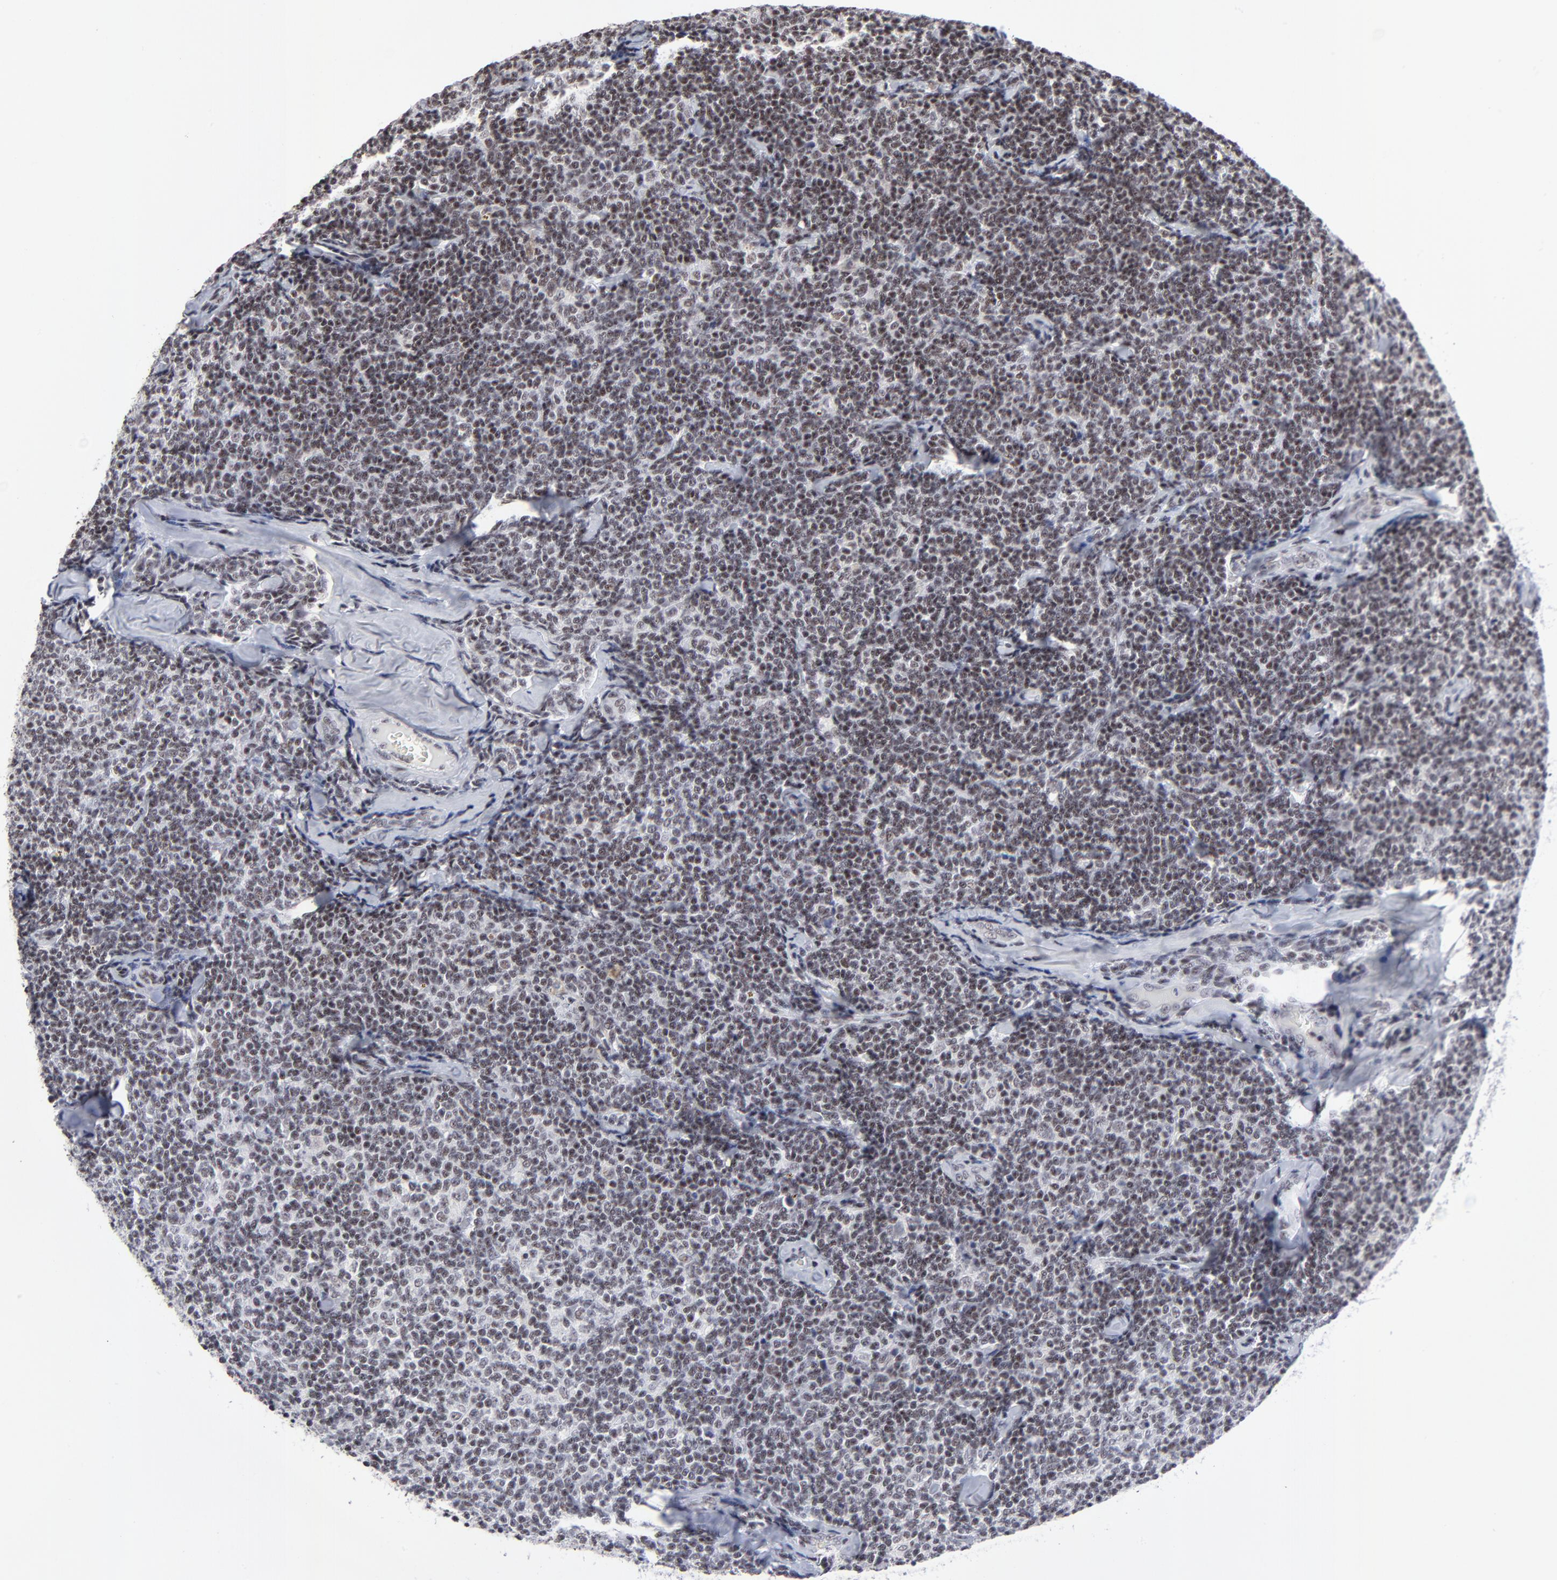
{"staining": {"intensity": "weak", "quantity": ">75%", "location": "nuclear"}, "tissue": "lymphoma", "cell_type": "Tumor cells", "image_type": "cancer", "snomed": [{"axis": "morphology", "description": "Malignant lymphoma, non-Hodgkin's type, Low grade"}, {"axis": "topography", "description": "Lymph node"}], "caption": "This image displays lymphoma stained with immunohistochemistry to label a protein in brown. The nuclear of tumor cells show weak positivity for the protein. Nuclei are counter-stained blue.", "gene": "SP2", "patient": {"sex": "female", "age": 56}}